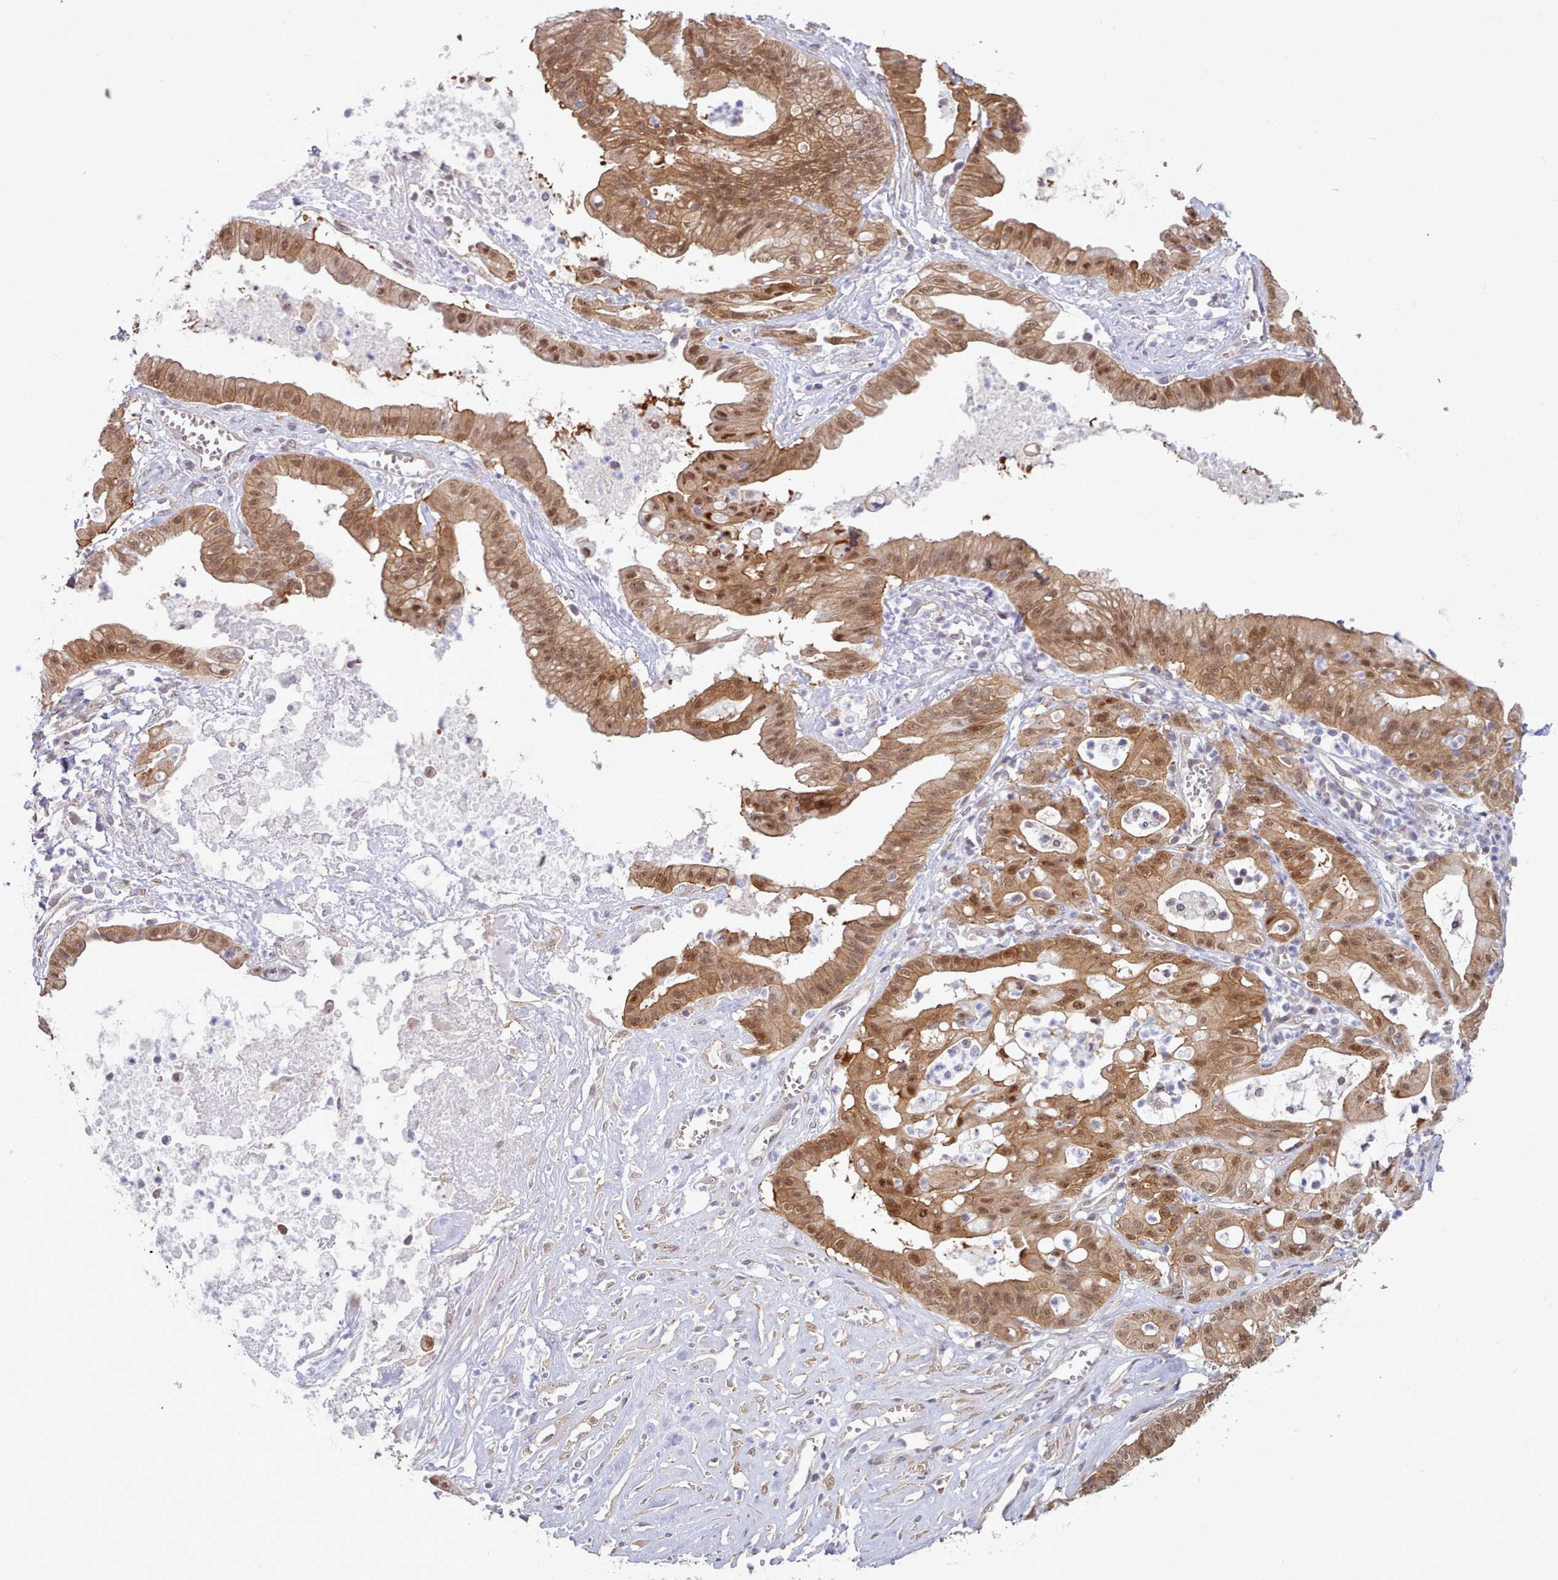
{"staining": {"intensity": "moderate", "quantity": ">75%", "location": "cytoplasmic/membranous,nuclear"}, "tissue": "ovarian cancer", "cell_type": "Tumor cells", "image_type": "cancer", "snomed": [{"axis": "morphology", "description": "Cystadenocarcinoma, mucinous, NOS"}, {"axis": "topography", "description": "Ovary"}], "caption": "Immunohistochemical staining of ovarian cancer reveals medium levels of moderate cytoplasmic/membranous and nuclear protein expression in about >75% of tumor cells. The staining is performed using DAB brown chromogen to label protein expression. The nuclei are counter-stained blue using hematoxylin.", "gene": "CES3", "patient": {"sex": "female", "age": 70}}